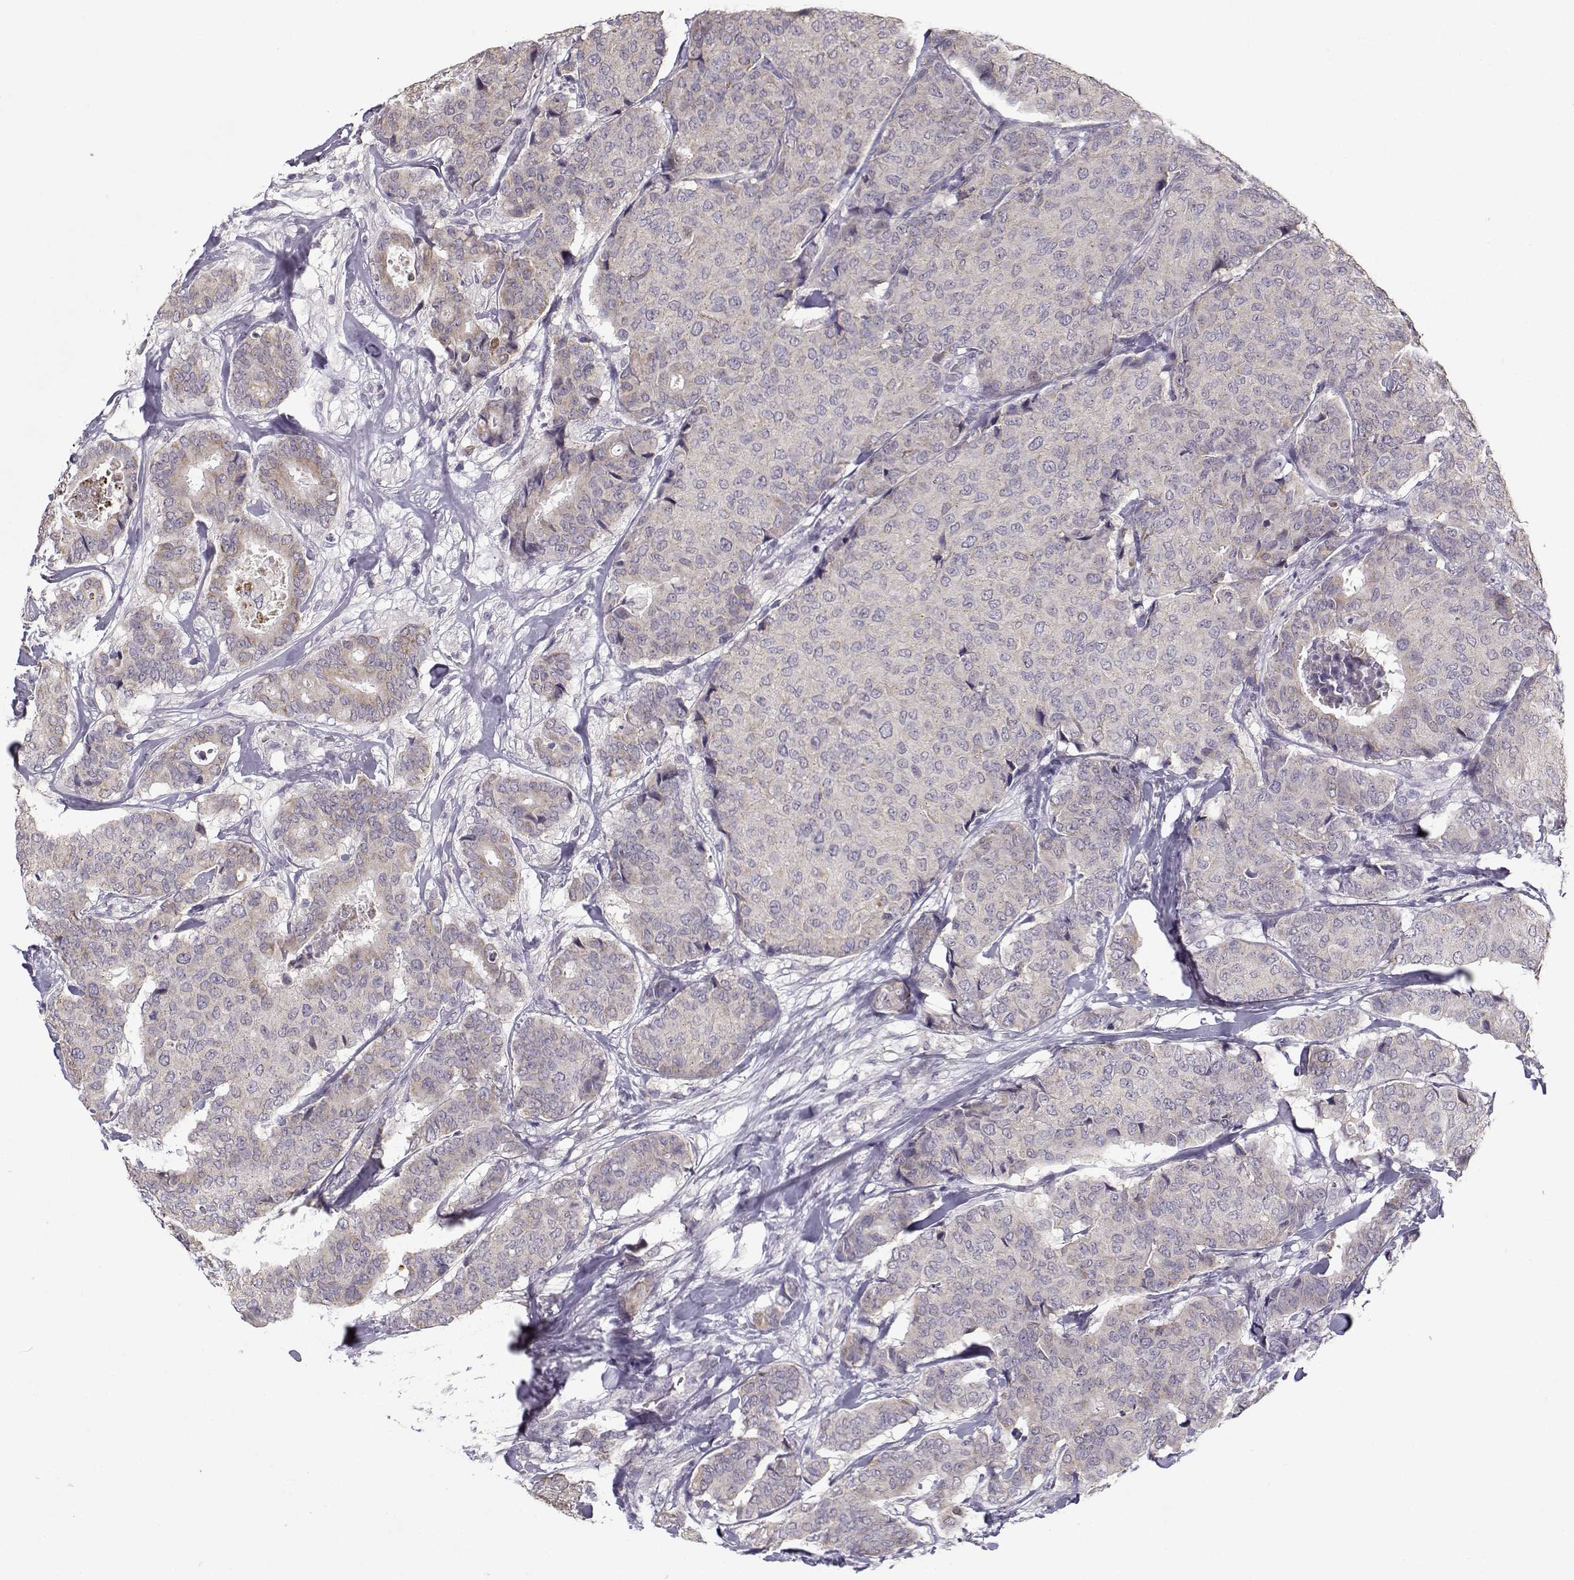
{"staining": {"intensity": "weak", "quantity": "<25%", "location": "cytoplasmic/membranous"}, "tissue": "breast cancer", "cell_type": "Tumor cells", "image_type": "cancer", "snomed": [{"axis": "morphology", "description": "Duct carcinoma"}, {"axis": "topography", "description": "Breast"}], "caption": "There is no significant staining in tumor cells of breast infiltrating ductal carcinoma.", "gene": "TMEM145", "patient": {"sex": "female", "age": 75}}